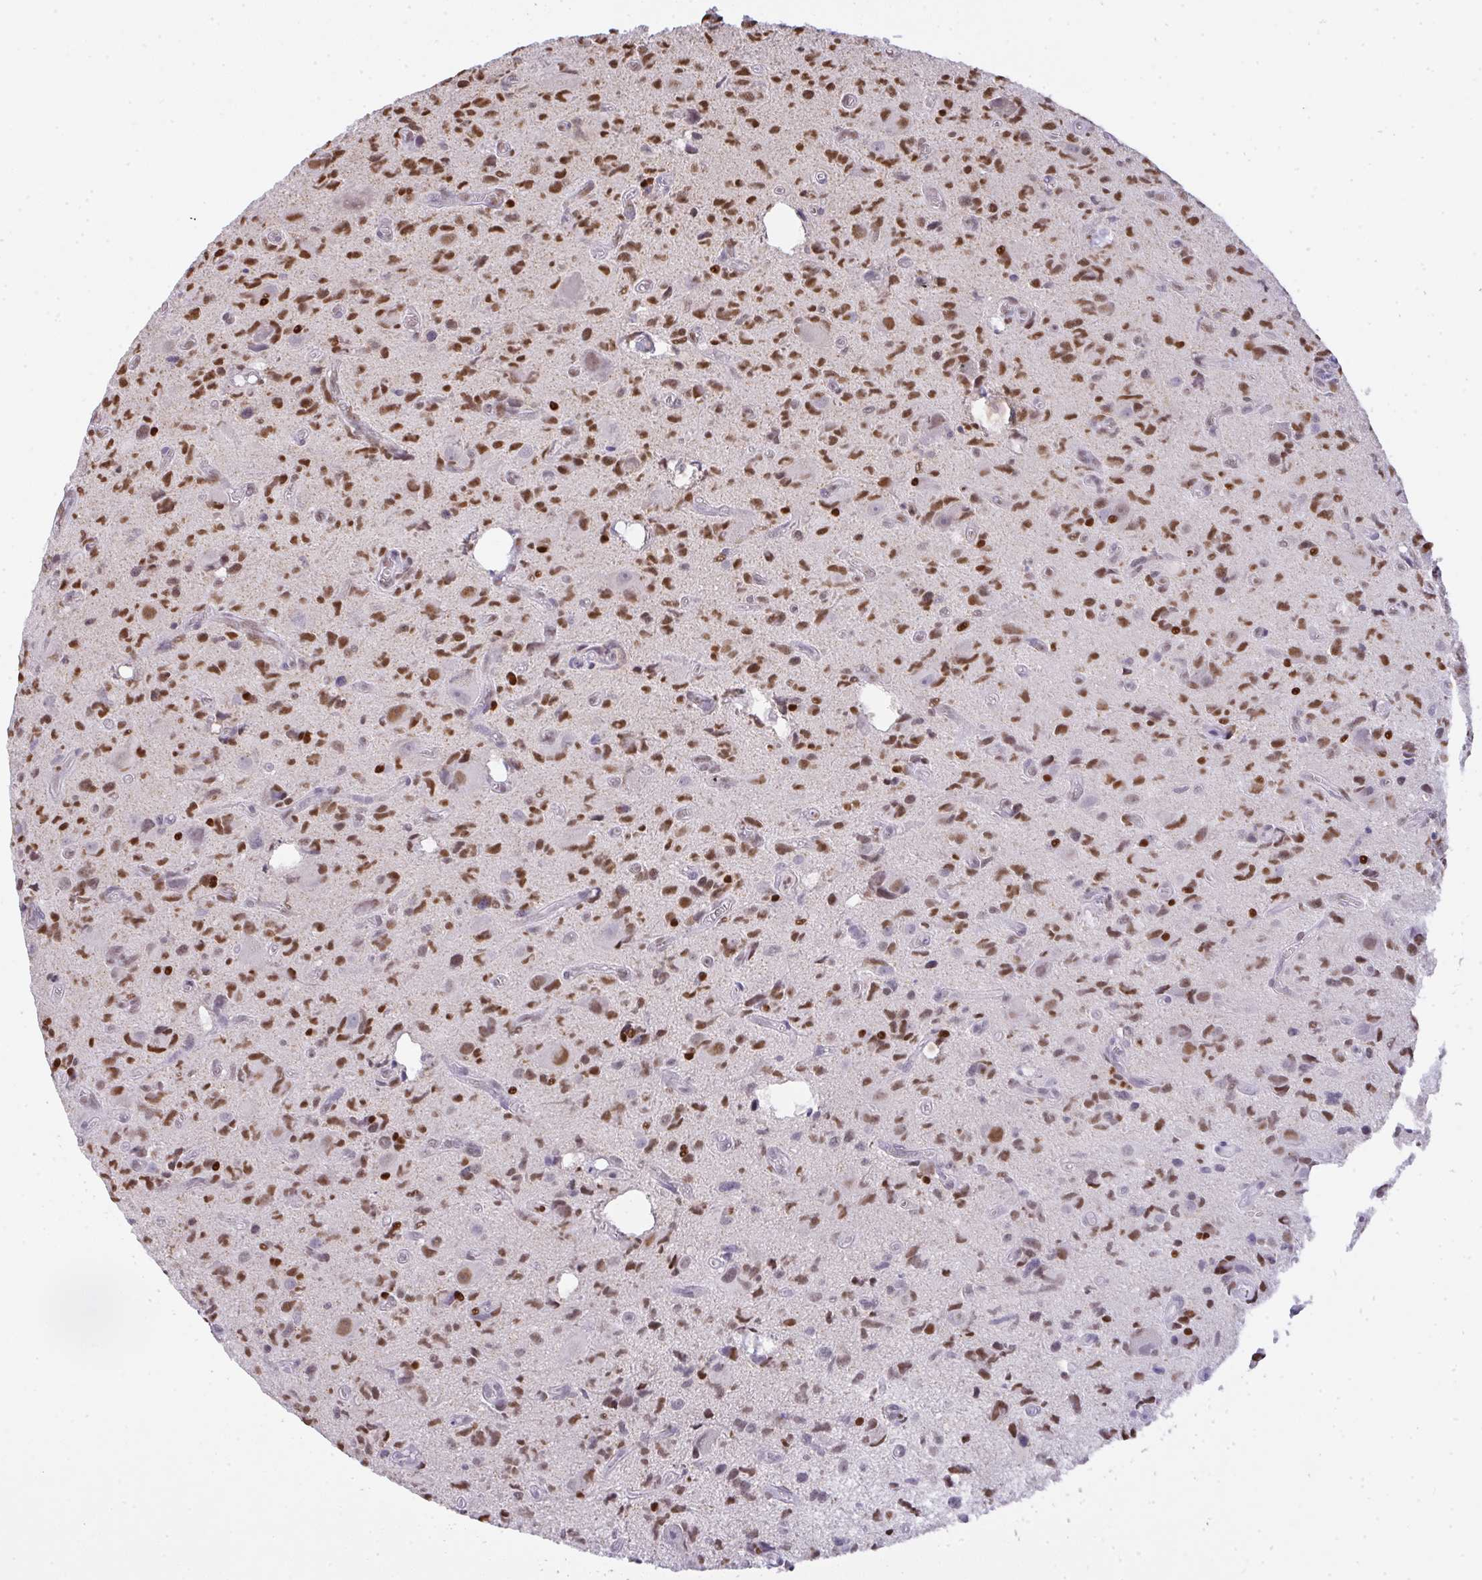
{"staining": {"intensity": "moderate", "quantity": ">75%", "location": "nuclear"}, "tissue": "glioma", "cell_type": "Tumor cells", "image_type": "cancer", "snomed": [{"axis": "morphology", "description": "Glioma, malignant, High grade"}, {"axis": "topography", "description": "Brain"}], "caption": "An image of human glioma stained for a protein reveals moderate nuclear brown staining in tumor cells.", "gene": "BBX", "patient": {"sex": "male", "age": 76}}